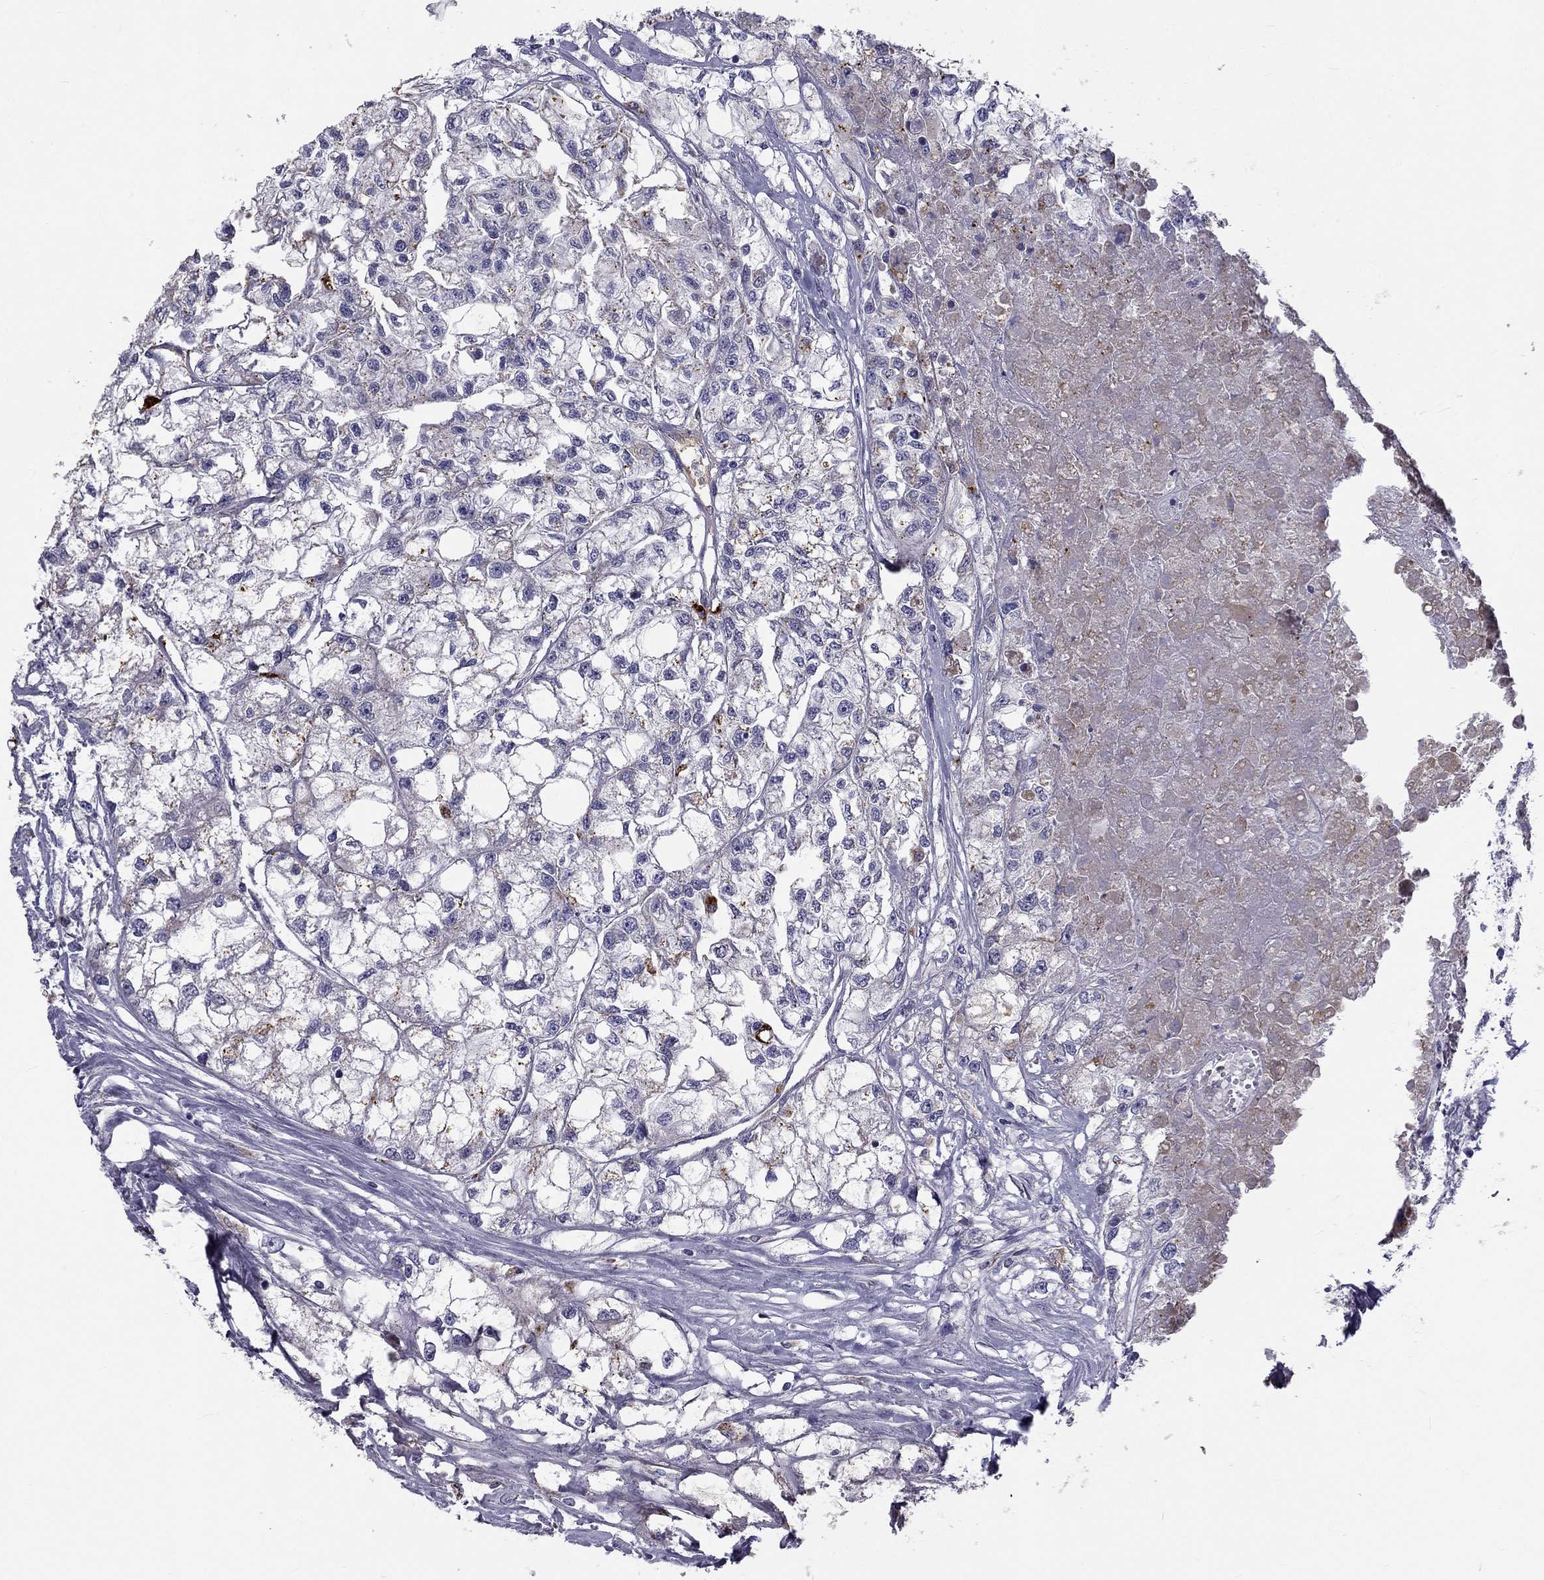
{"staining": {"intensity": "strong", "quantity": "<25%", "location": "cytoplasmic/membranous"}, "tissue": "renal cancer", "cell_type": "Tumor cells", "image_type": "cancer", "snomed": [{"axis": "morphology", "description": "Adenocarcinoma, NOS"}, {"axis": "topography", "description": "Kidney"}], "caption": "Immunohistochemistry of renal cancer (adenocarcinoma) exhibits medium levels of strong cytoplasmic/membranous expression in about <25% of tumor cells.", "gene": "CLPSL2", "patient": {"sex": "male", "age": 56}}